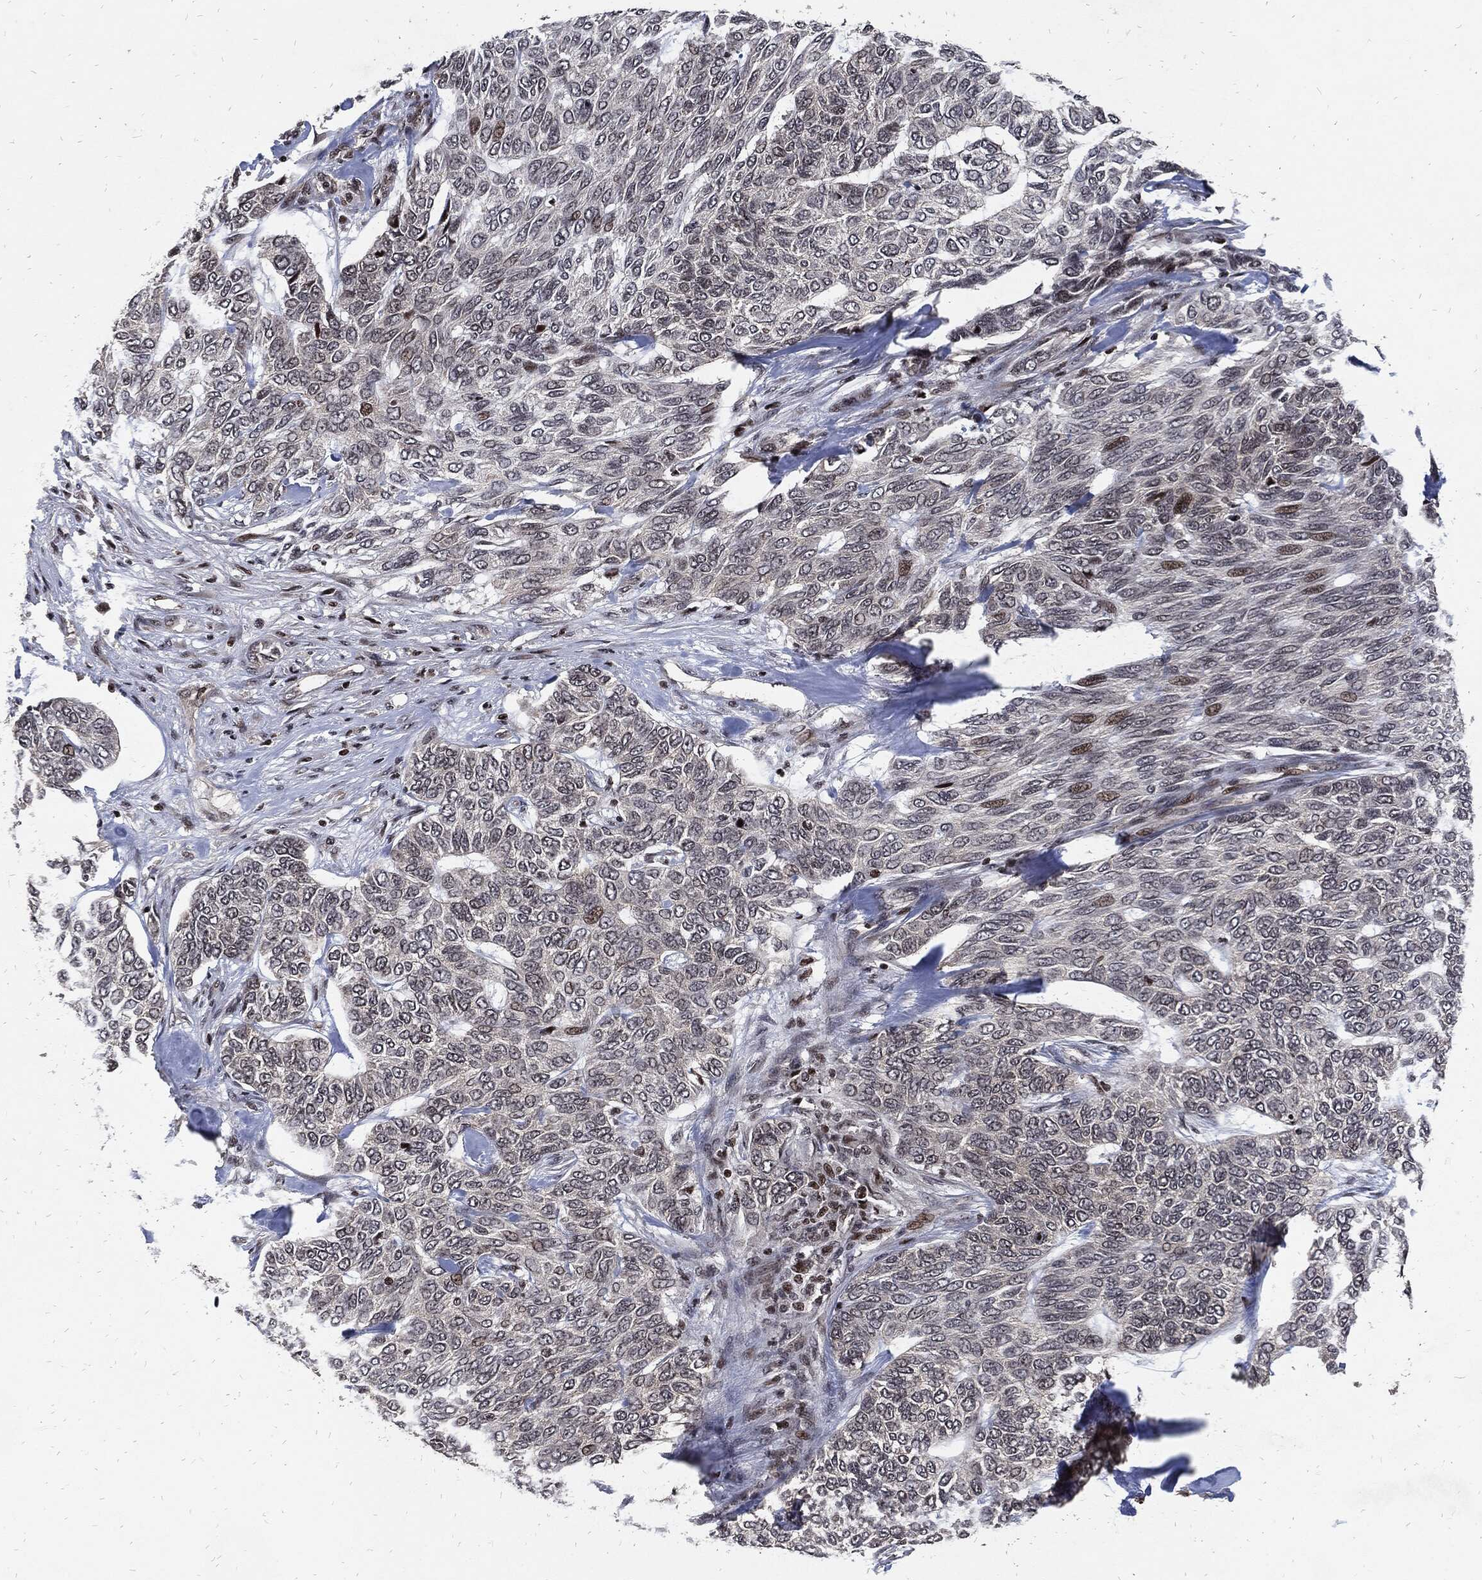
{"staining": {"intensity": "moderate", "quantity": "<25%", "location": "nuclear"}, "tissue": "skin cancer", "cell_type": "Tumor cells", "image_type": "cancer", "snomed": [{"axis": "morphology", "description": "Basal cell carcinoma"}, {"axis": "topography", "description": "Skin"}], "caption": "Immunohistochemical staining of human skin basal cell carcinoma reveals low levels of moderate nuclear protein expression in about <25% of tumor cells.", "gene": "ZNF775", "patient": {"sex": "female", "age": 65}}